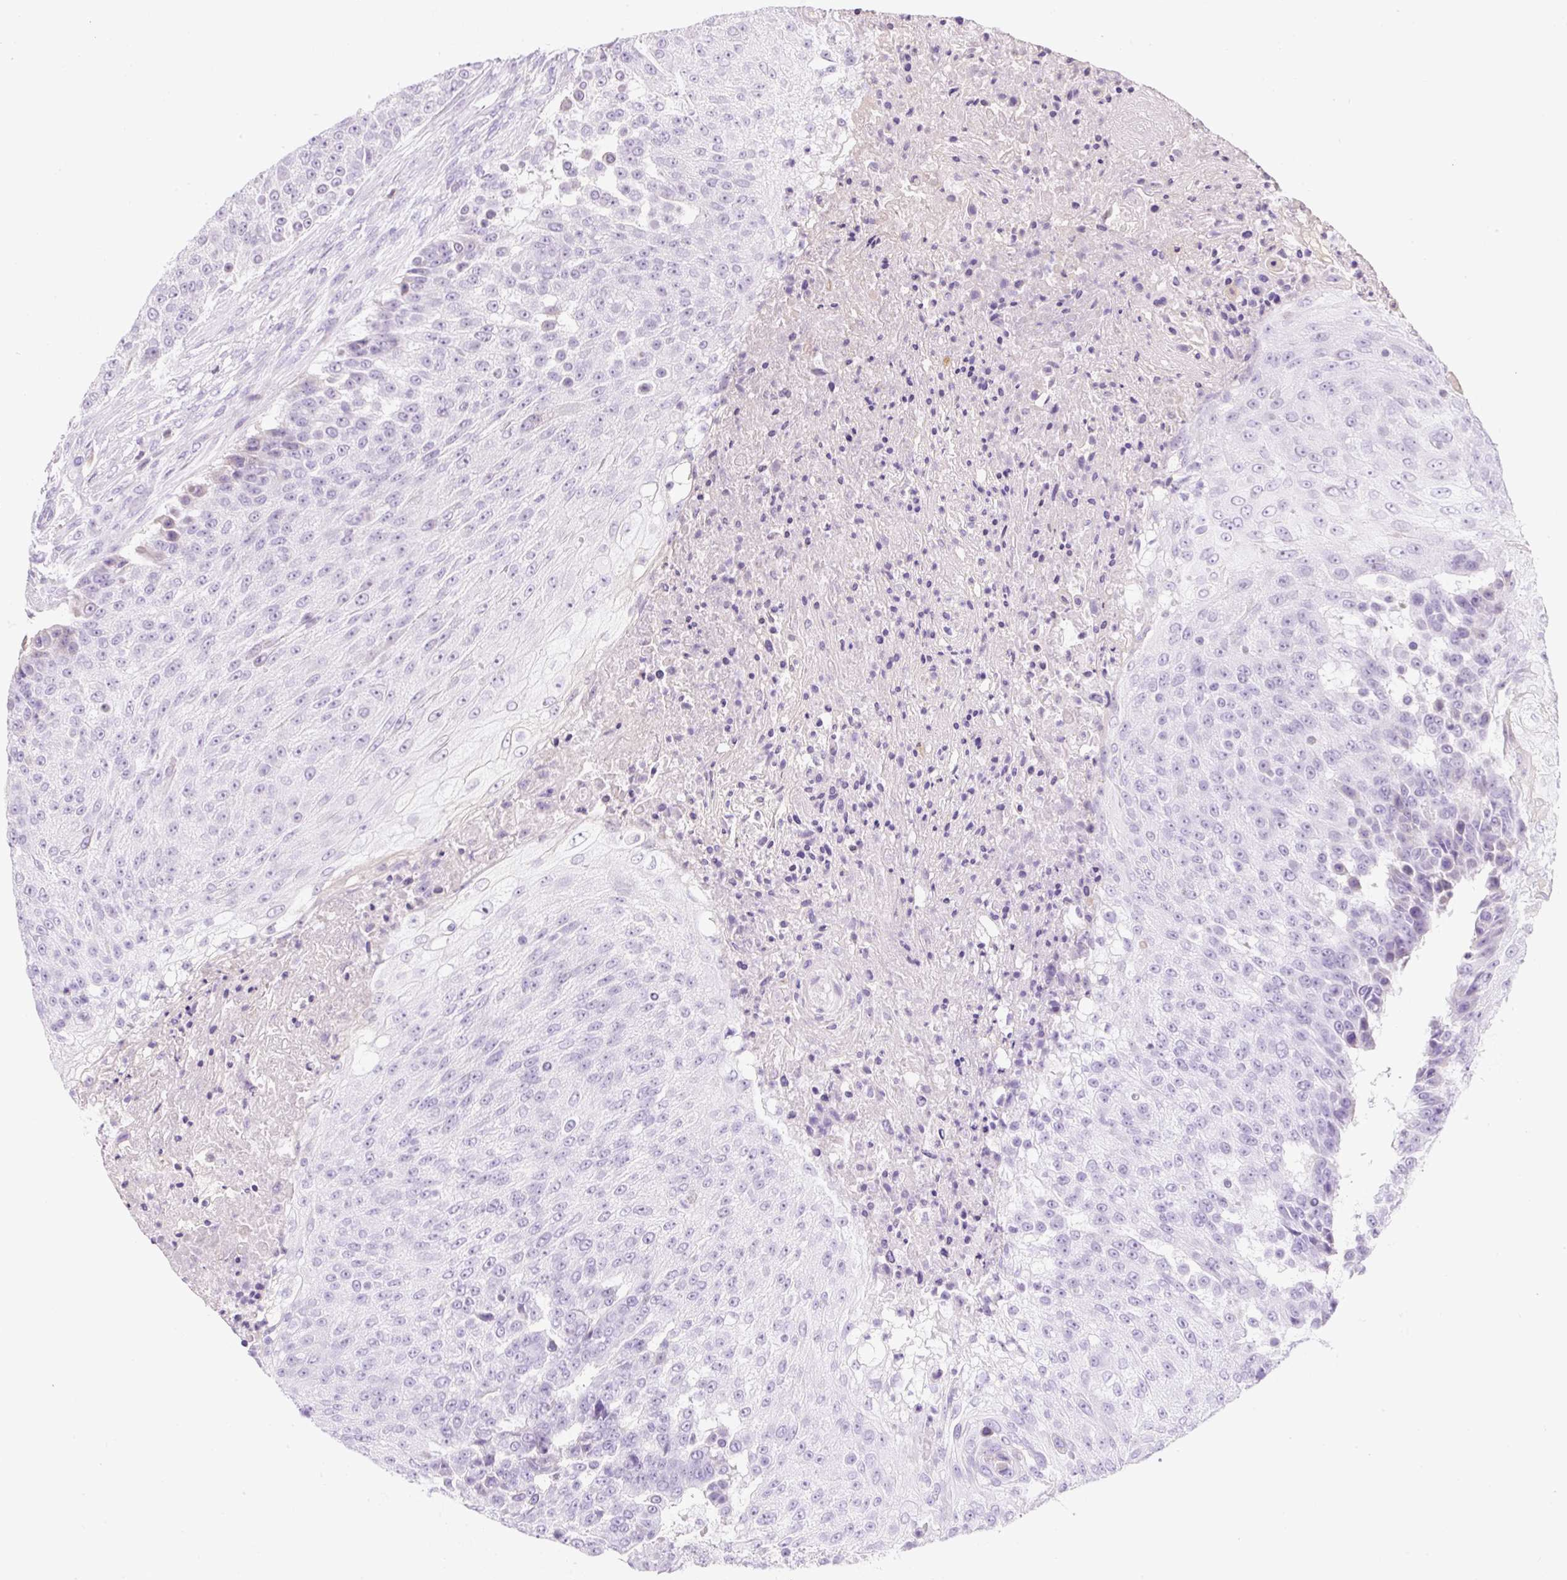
{"staining": {"intensity": "negative", "quantity": "none", "location": "none"}, "tissue": "urothelial cancer", "cell_type": "Tumor cells", "image_type": "cancer", "snomed": [{"axis": "morphology", "description": "Urothelial carcinoma, High grade"}, {"axis": "topography", "description": "Urinary bladder"}], "caption": "DAB (3,3'-diaminobenzidine) immunohistochemical staining of urothelial carcinoma (high-grade) shows no significant positivity in tumor cells.", "gene": "ZNF121", "patient": {"sex": "female", "age": 63}}